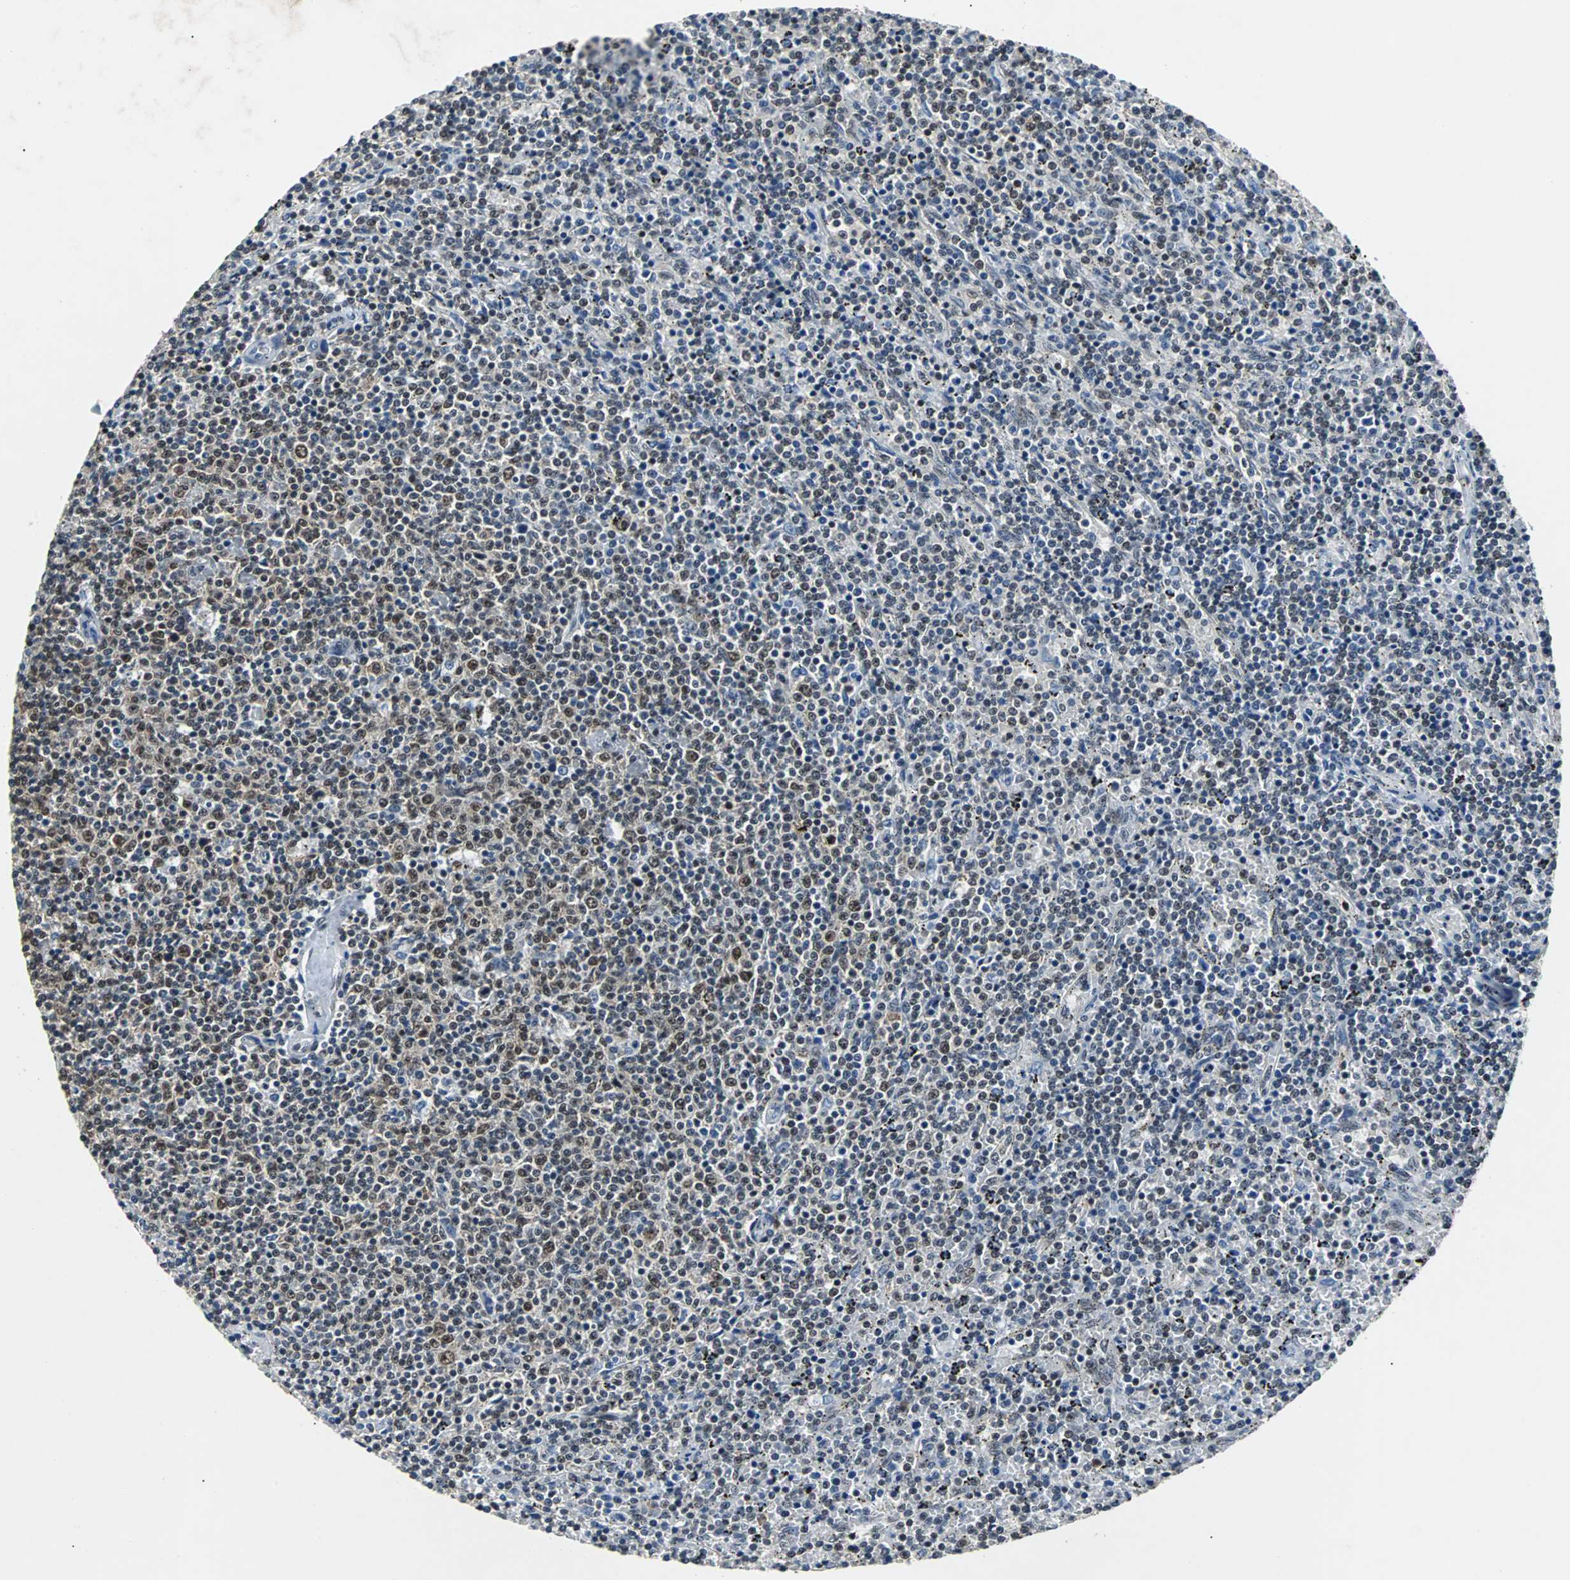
{"staining": {"intensity": "moderate", "quantity": "<25%", "location": "nuclear"}, "tissue": "lymphoma", "cell_type": "Tumor cells", "image_type": "cancer", "snomed": [{"axis": "morphology", "description": "Malignant lymphoma, non-Hodgkin's type, Low grade"}, {"axis": "topography", "description": "Spleen"}], "caption": "A histopathology image of lymphoma stained for a protein shows moderate nuclear brown staining in tumor cells.", "gene": "USP28", "patient": {"sex": "female", "age": 50}}